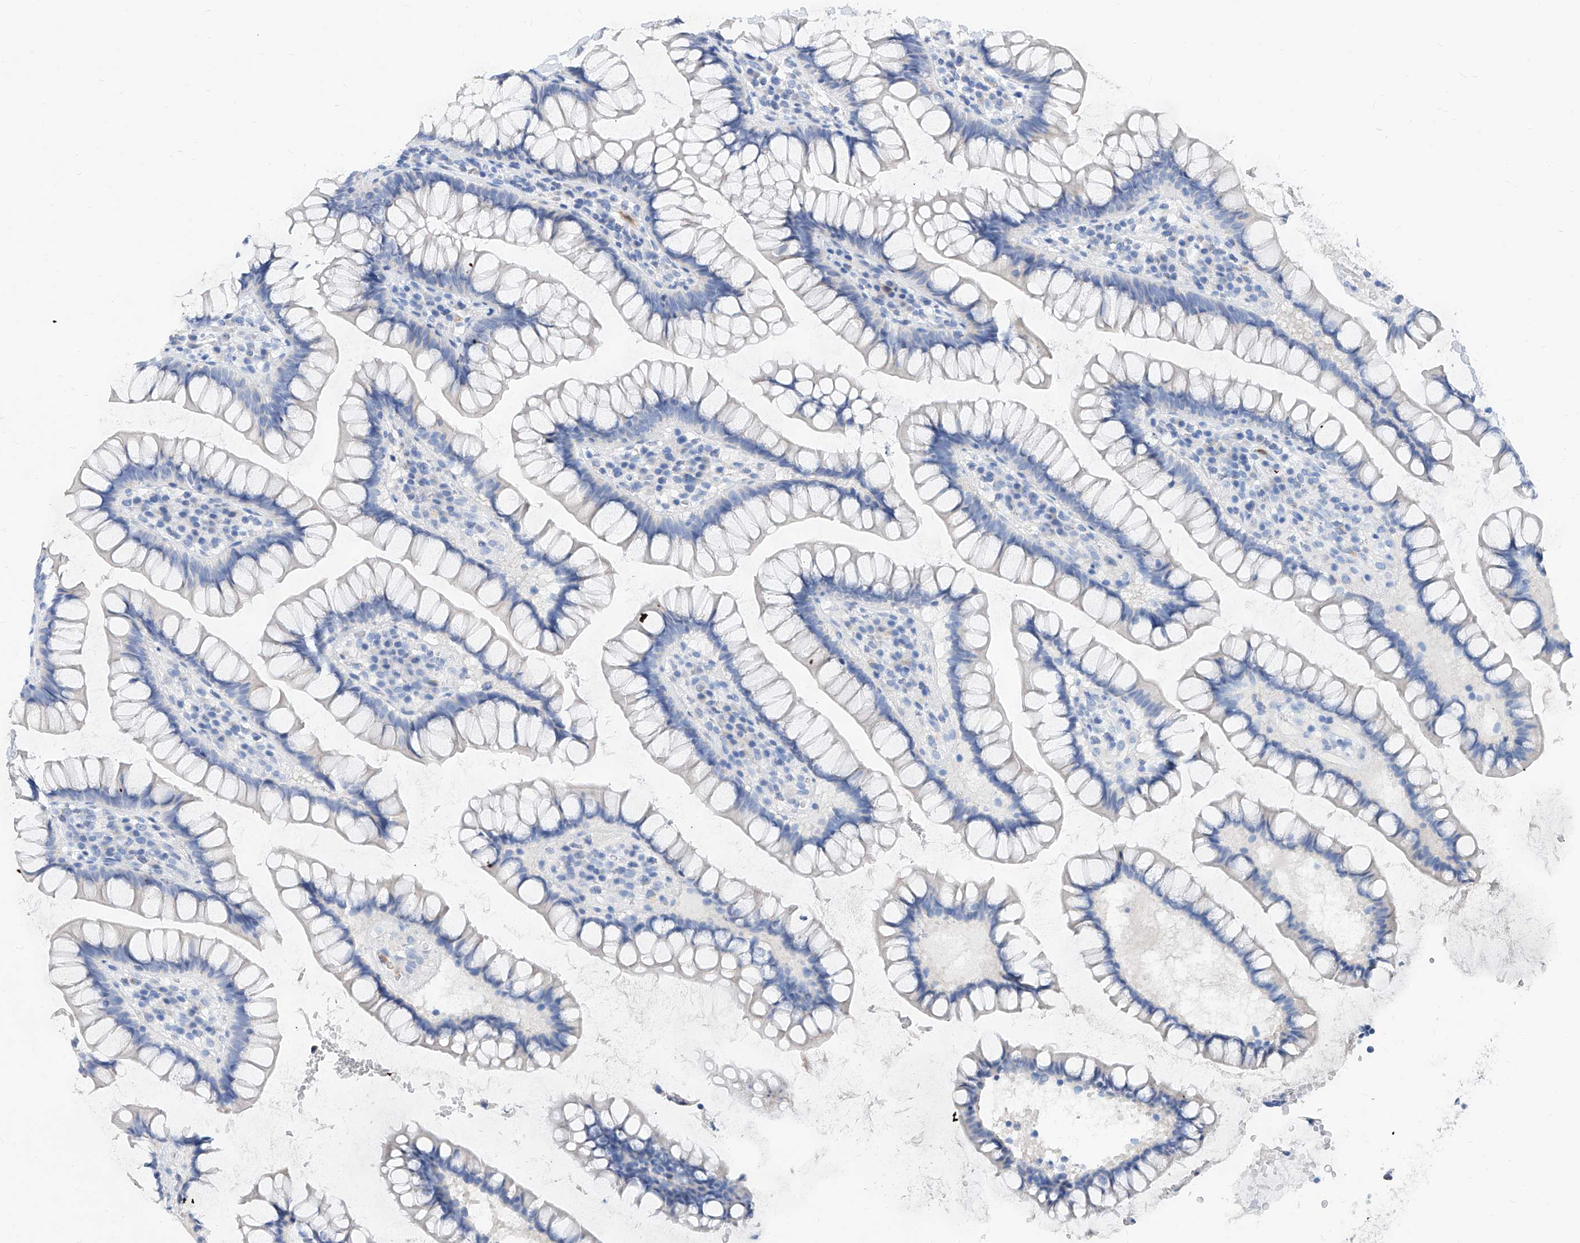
{"staining": {"intensity": "negative", "quantity": "none", "location": "none"}, "tissue": "colon", "cell_type": "Endothelial cells", "image_type": "normal", "snomed": [{"axis": "morphology", "description": "Normal tissue, NOS"}, {"axis": "topography", "description": "Colon"}], "caption": "Immunohistochemistry (IHC) of normal colon exhibits no positivity in endothelial cells.", "gene": "SLC25A29", "patient": {"sex": "female", "age": 79}}